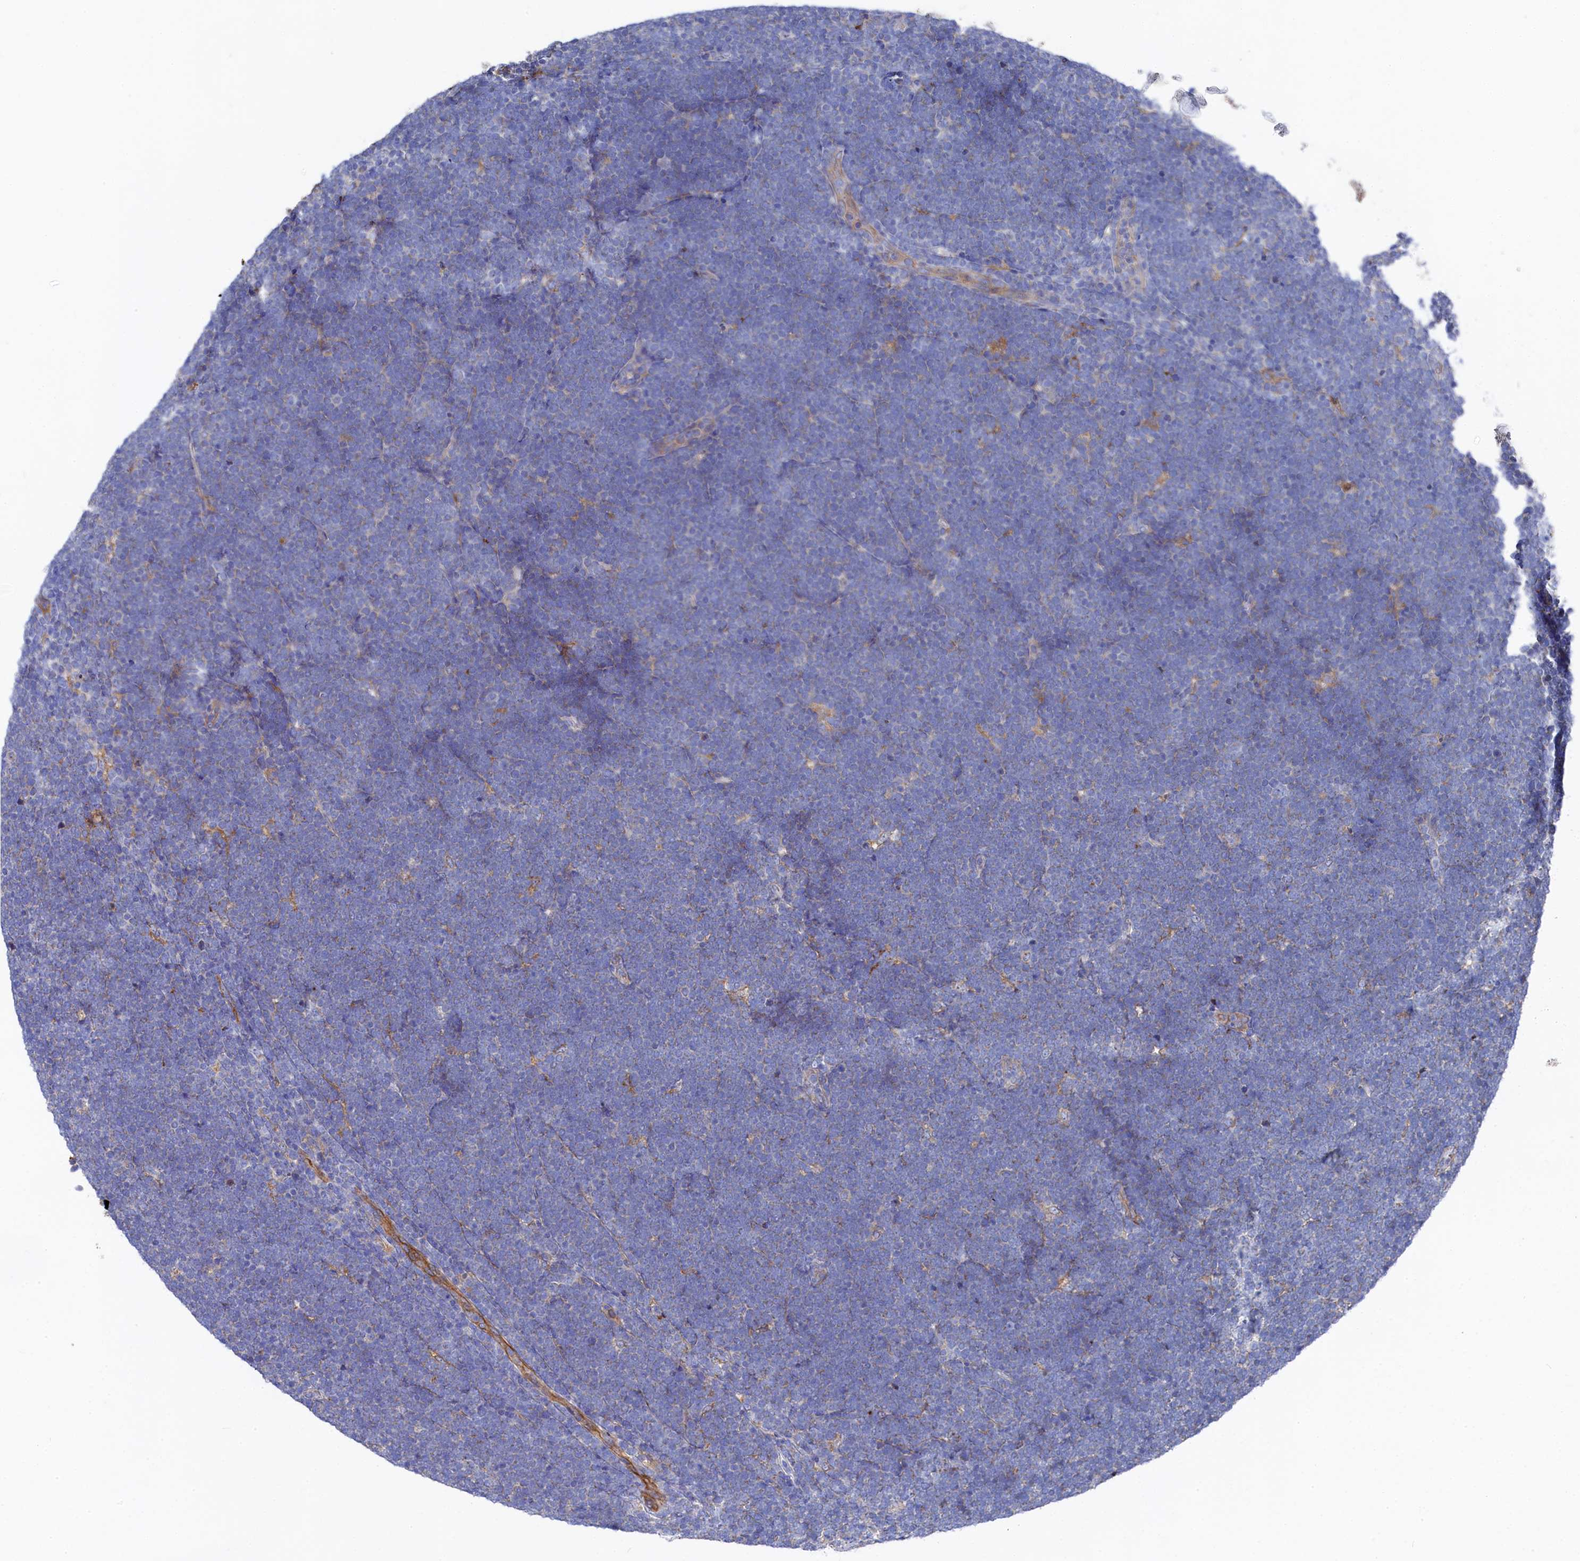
{"staining": {"intensity": "negative", "quantity": "none", "location": "none"}, "tissue": "lymphoma", "cell_type": "Tumor cells", "image_type": "cancer", "snomed": [{"axis": "morphology", "description": "Malignant lymphoma, non-Hodgkin's type, High grade"}, {"axis": "topography", "description": "Lymph node"}], "caption": "This is an immunohistochemistry photomicrograph of human high-grade malignant lymphoma, non-Hodgkin's type. There is no staining in tumor cells.", "gene": "C12orf73", "patient": {"sex": "male", "age": 13}}